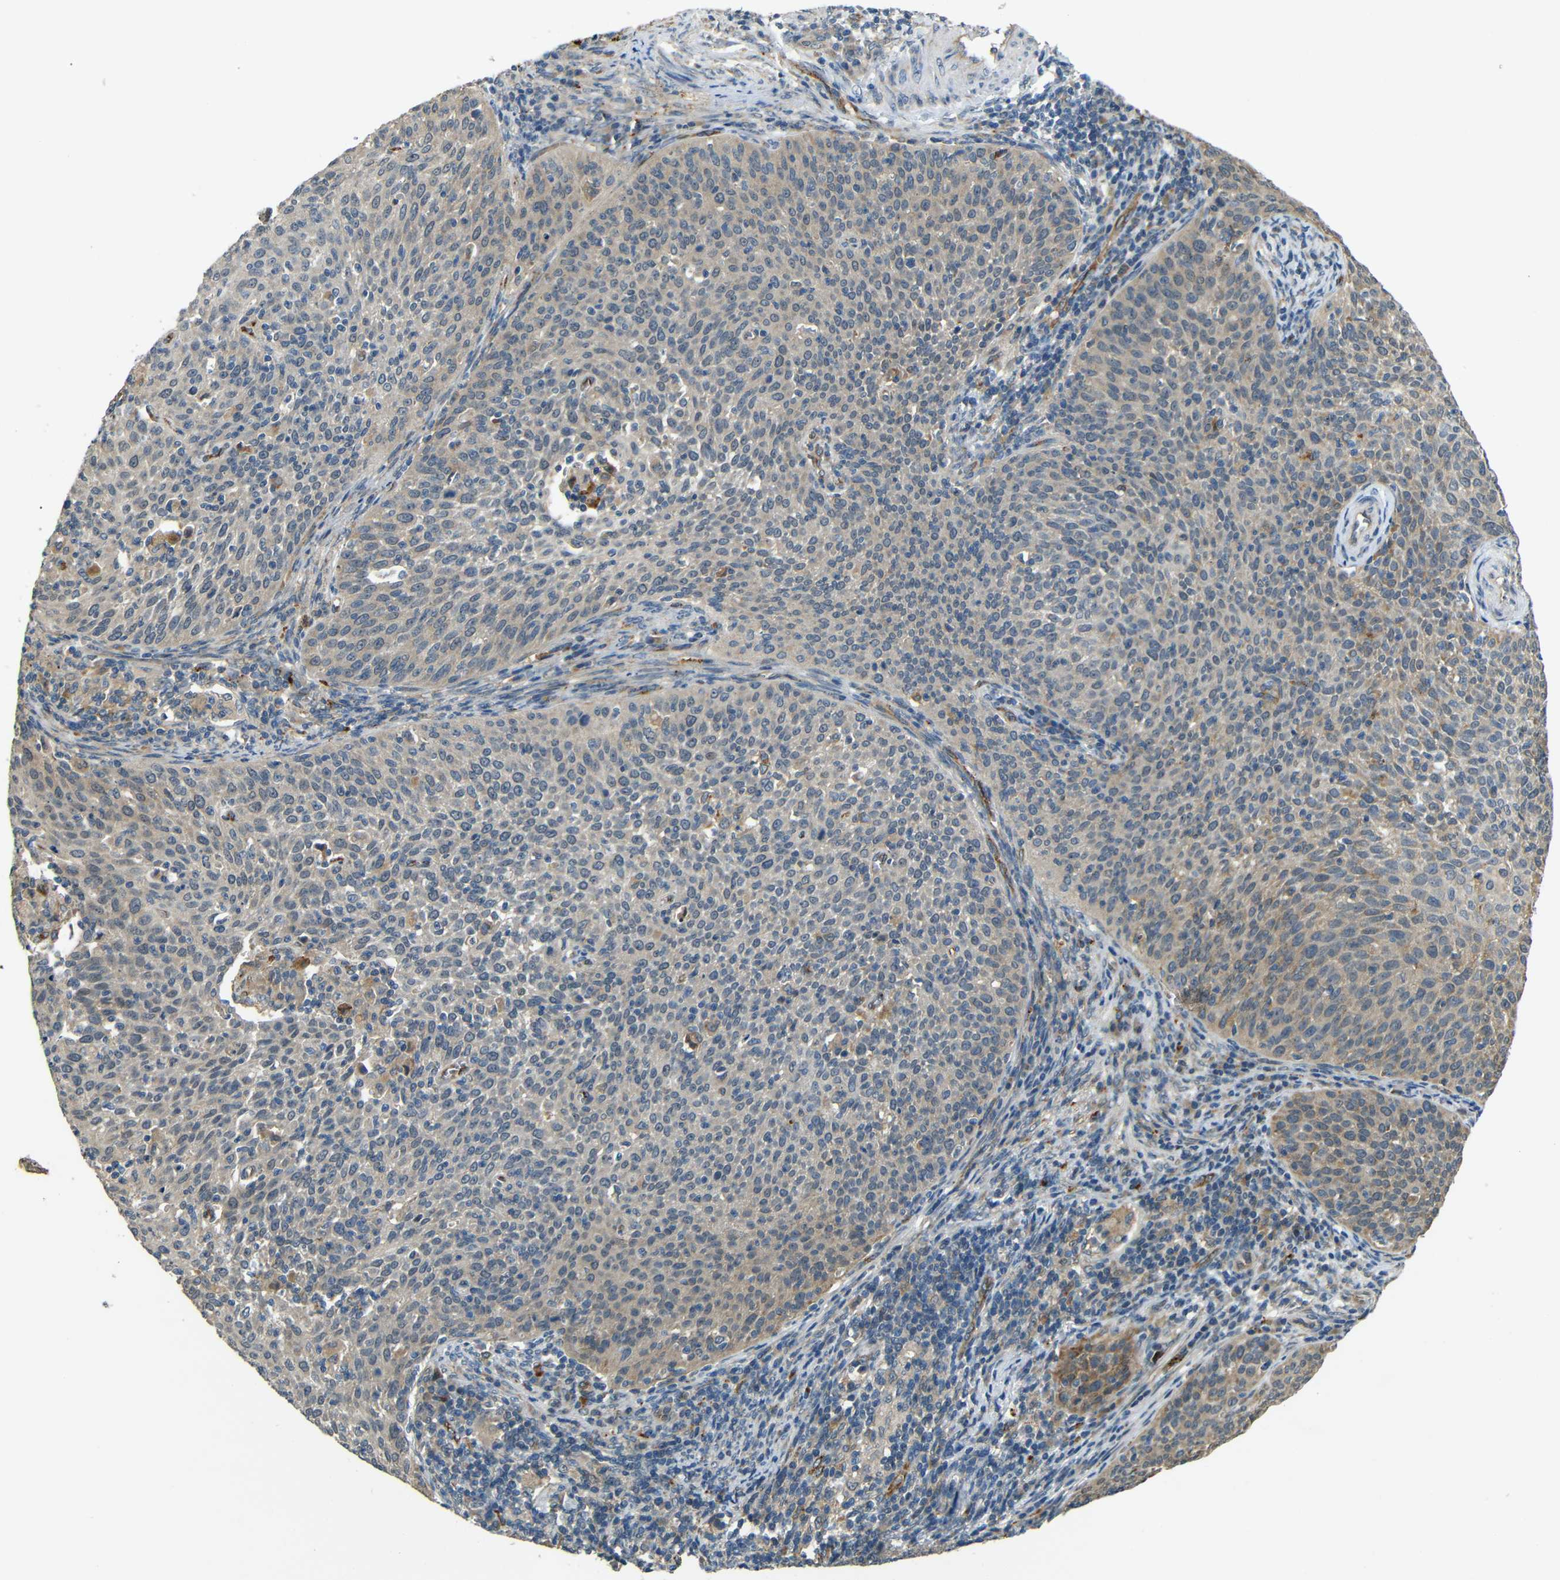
{"staining": {"intensity": "moderate", "quantity": "<25%", "location": "cytoplasmic/membranous"}, "tissue": "cervical cancer", "cell_type": "Tumor cells", "image_type": "cancer", "snomed": [{"axis": "morphology", "description": "Squamous cell carcinoma, NOS"}, {"axis": "topography", "description": "Cervix"}], "caption": "Human cervical squamous cell carcinoma stained for a protein (brown) shows moderate cytoplasmic/membranous positive staining in approximately <25% of tumor cells.", "gene": "ATP7A", "patient": {"sex": "female", "age": 38}}